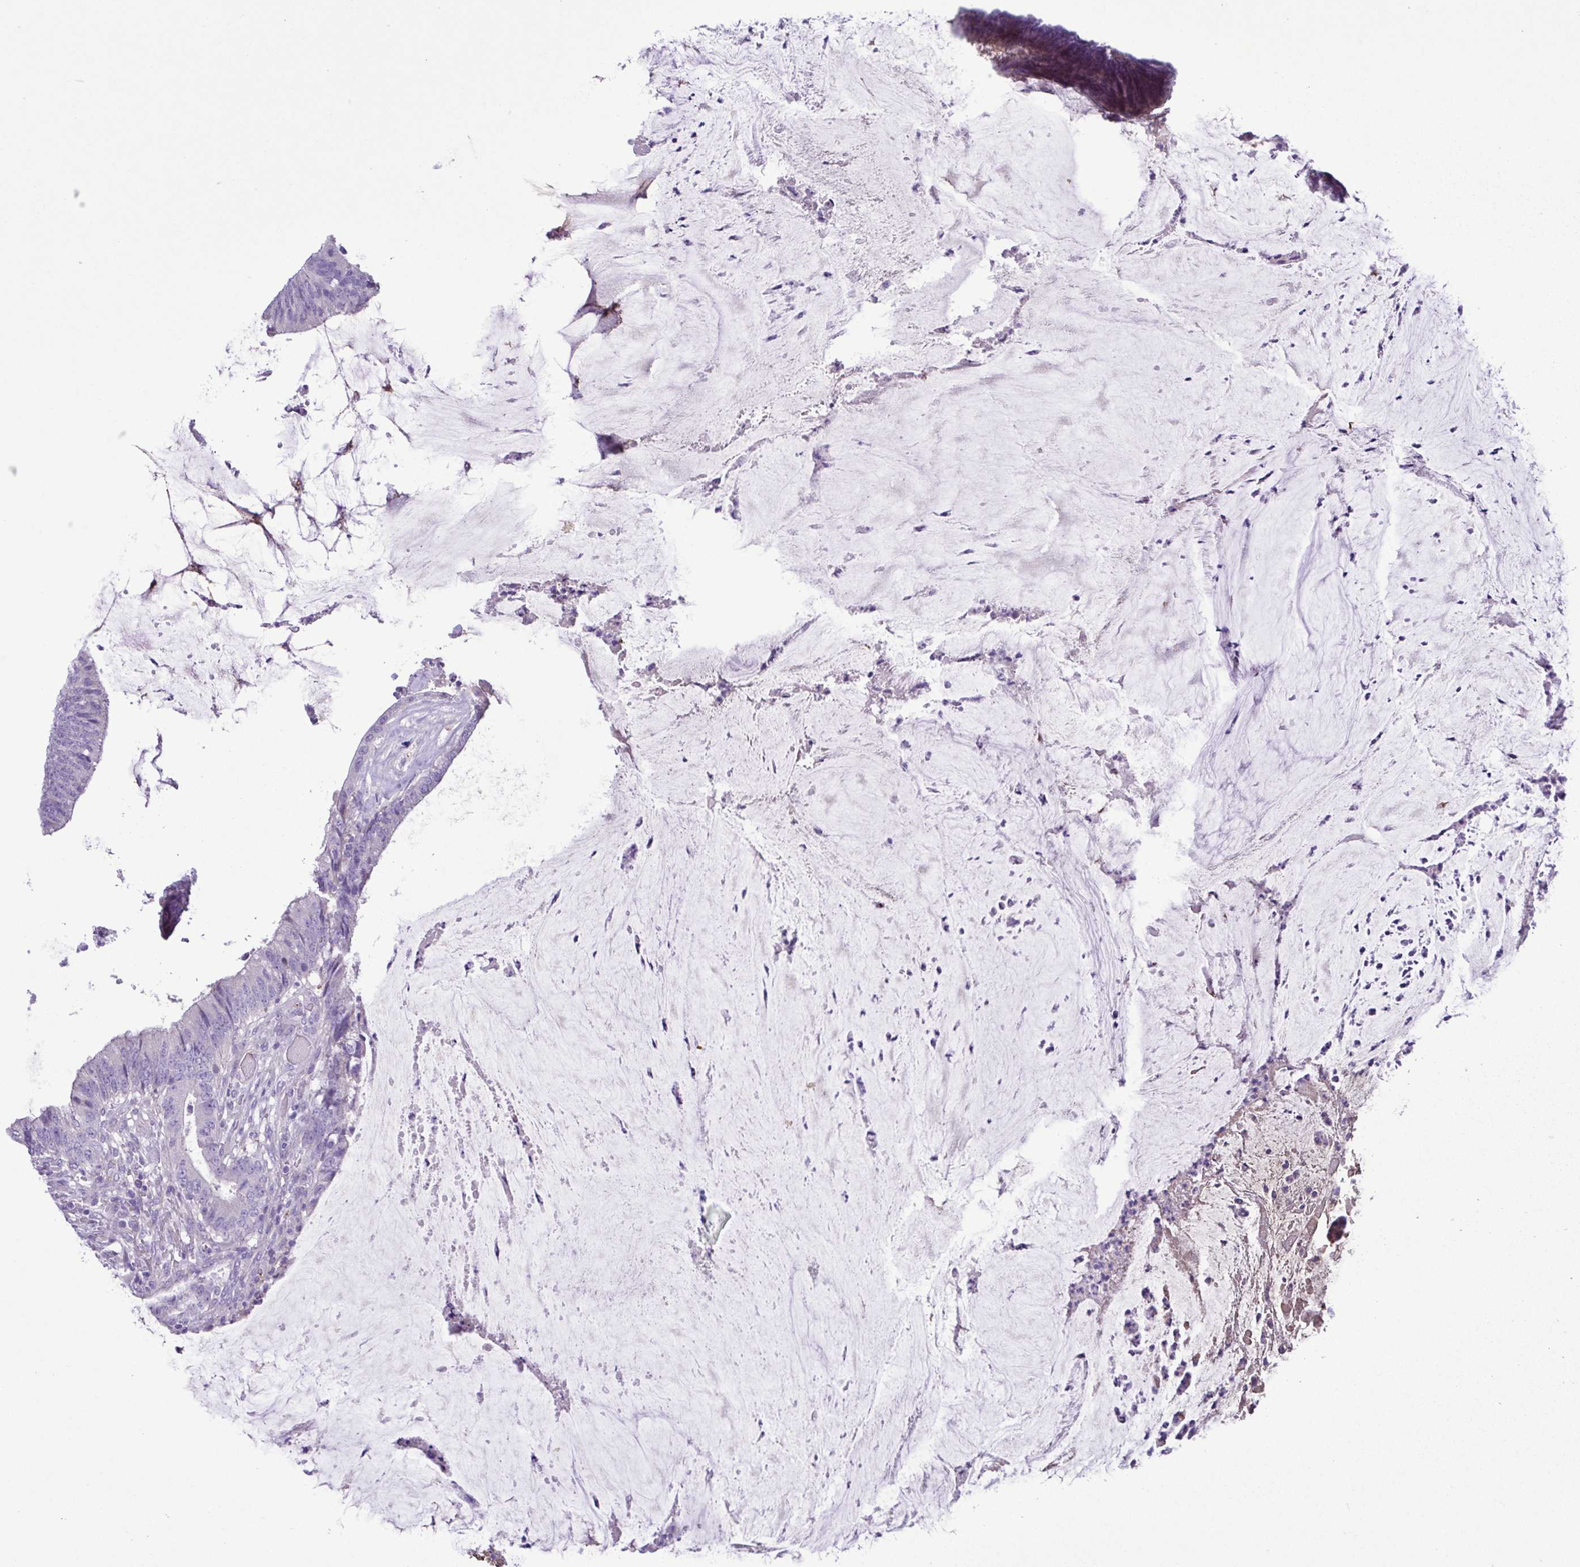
{"staining": {"intensity": "negative", "quantity": "none", "location": "none"}, "tissue": "colorectal cancer", "cell_type": "Tumor cells", "image_type": "cancer", "snomed": [{"axis": "morphology", "description": "Adenocarcinoma, NOS"}, {"axis": "topography", "description": "Colon"}], "caption": "This is an immunohistochemistry image of human colorectal cancer (adenocarcinoma). There is no expression in tumor cells.", "gene": "GABBR2", "patient": {"sex": "female", "age": 43}}